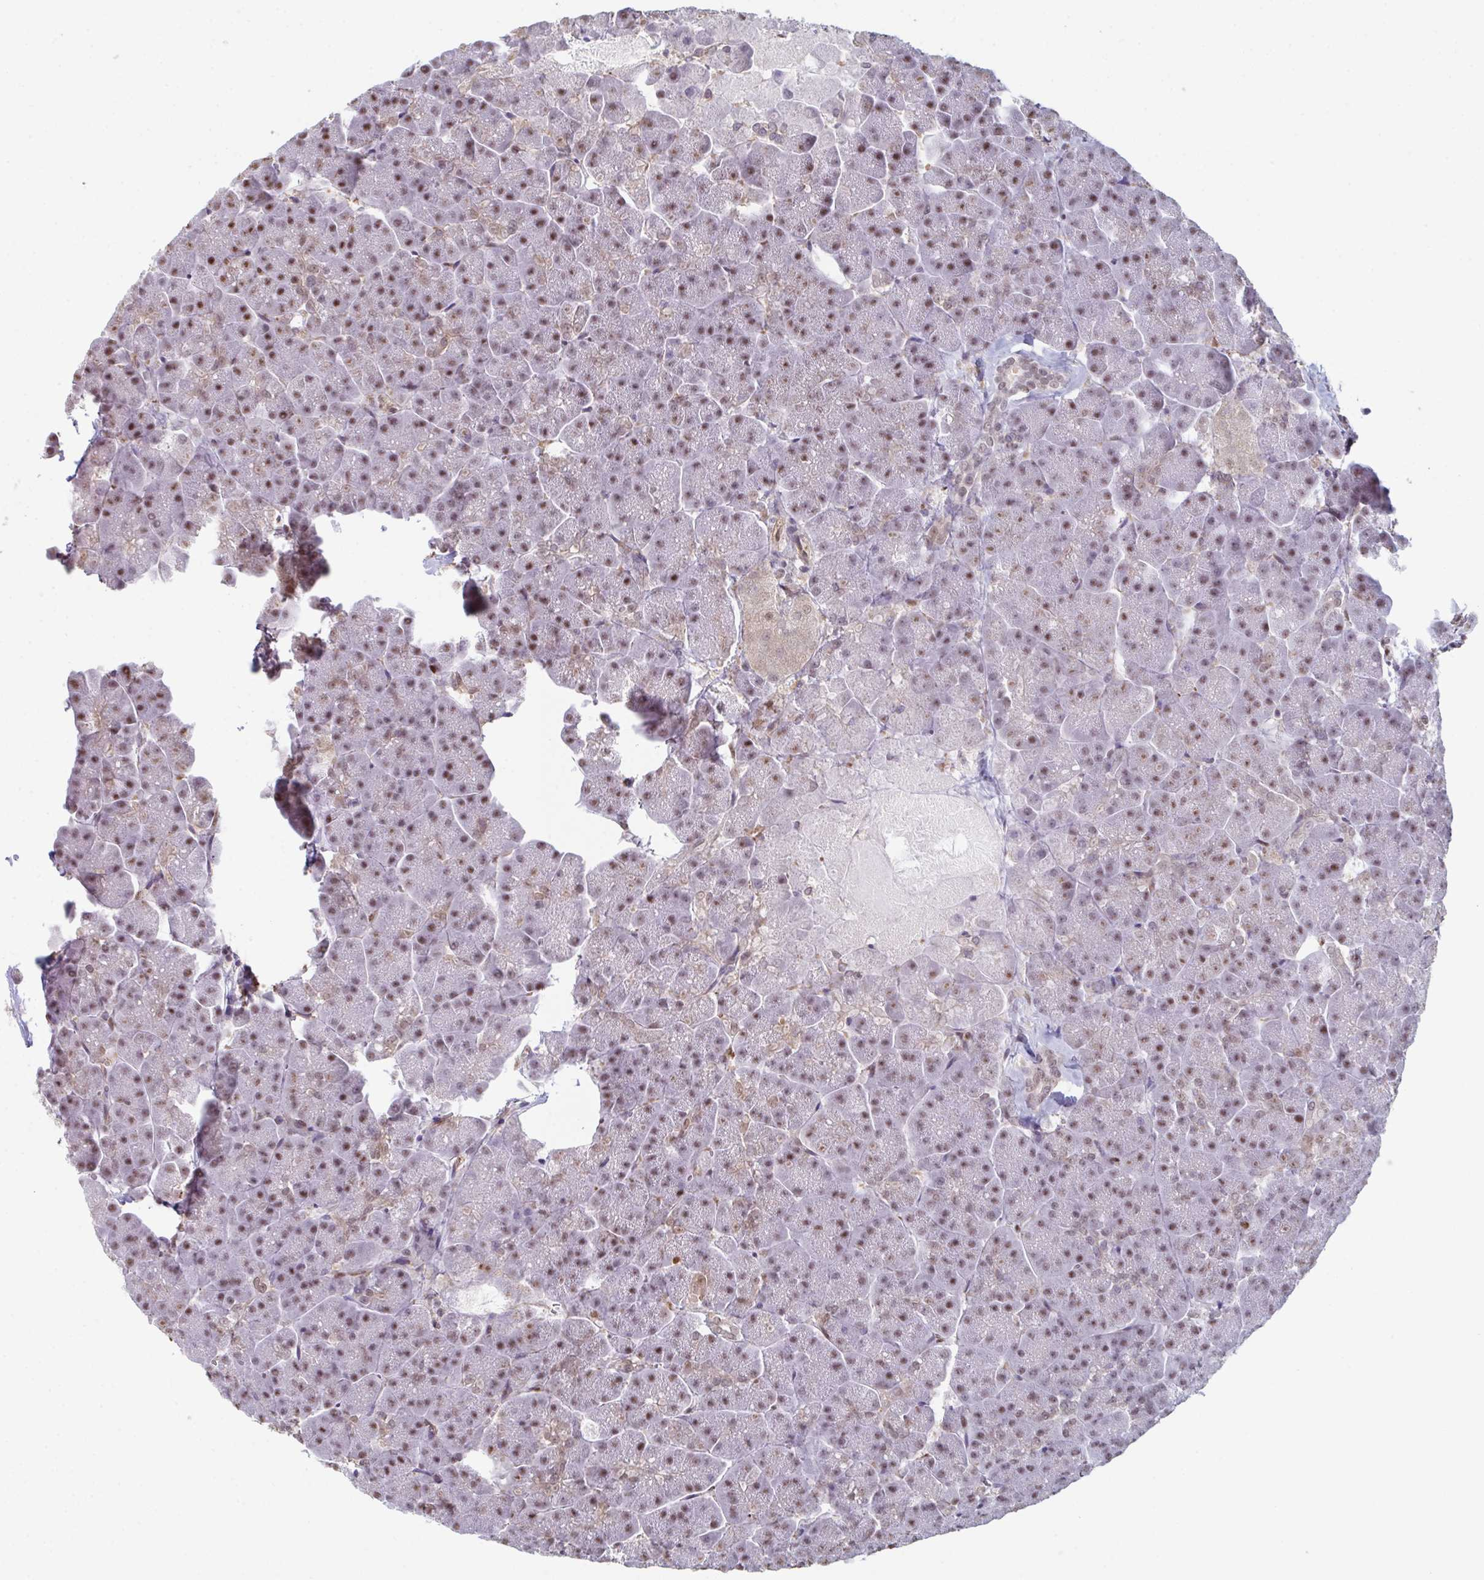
{"staining": {"intensity": "moderate", "quantity": ">75%", "location": "nuclear"}, "tissue": "pancreas", "cell_type": "Exocrine glandular cells", "image_type": "normal", "snomed": [{"axis": "morphology", "description": "Normal tissue, NOS"}, {"axis": "topography", "description": "Pancreas"}, {"axis": "topography", "description": "Peripheral nerve tissue"}], "caption": "Protein expression analysis of unremarkable human pancreas reveals moderate nuclear expression in approximately >75% of exocrine glandular cells.", "gene": "ACD", "patient": {"sex": "male", "age": 54}}